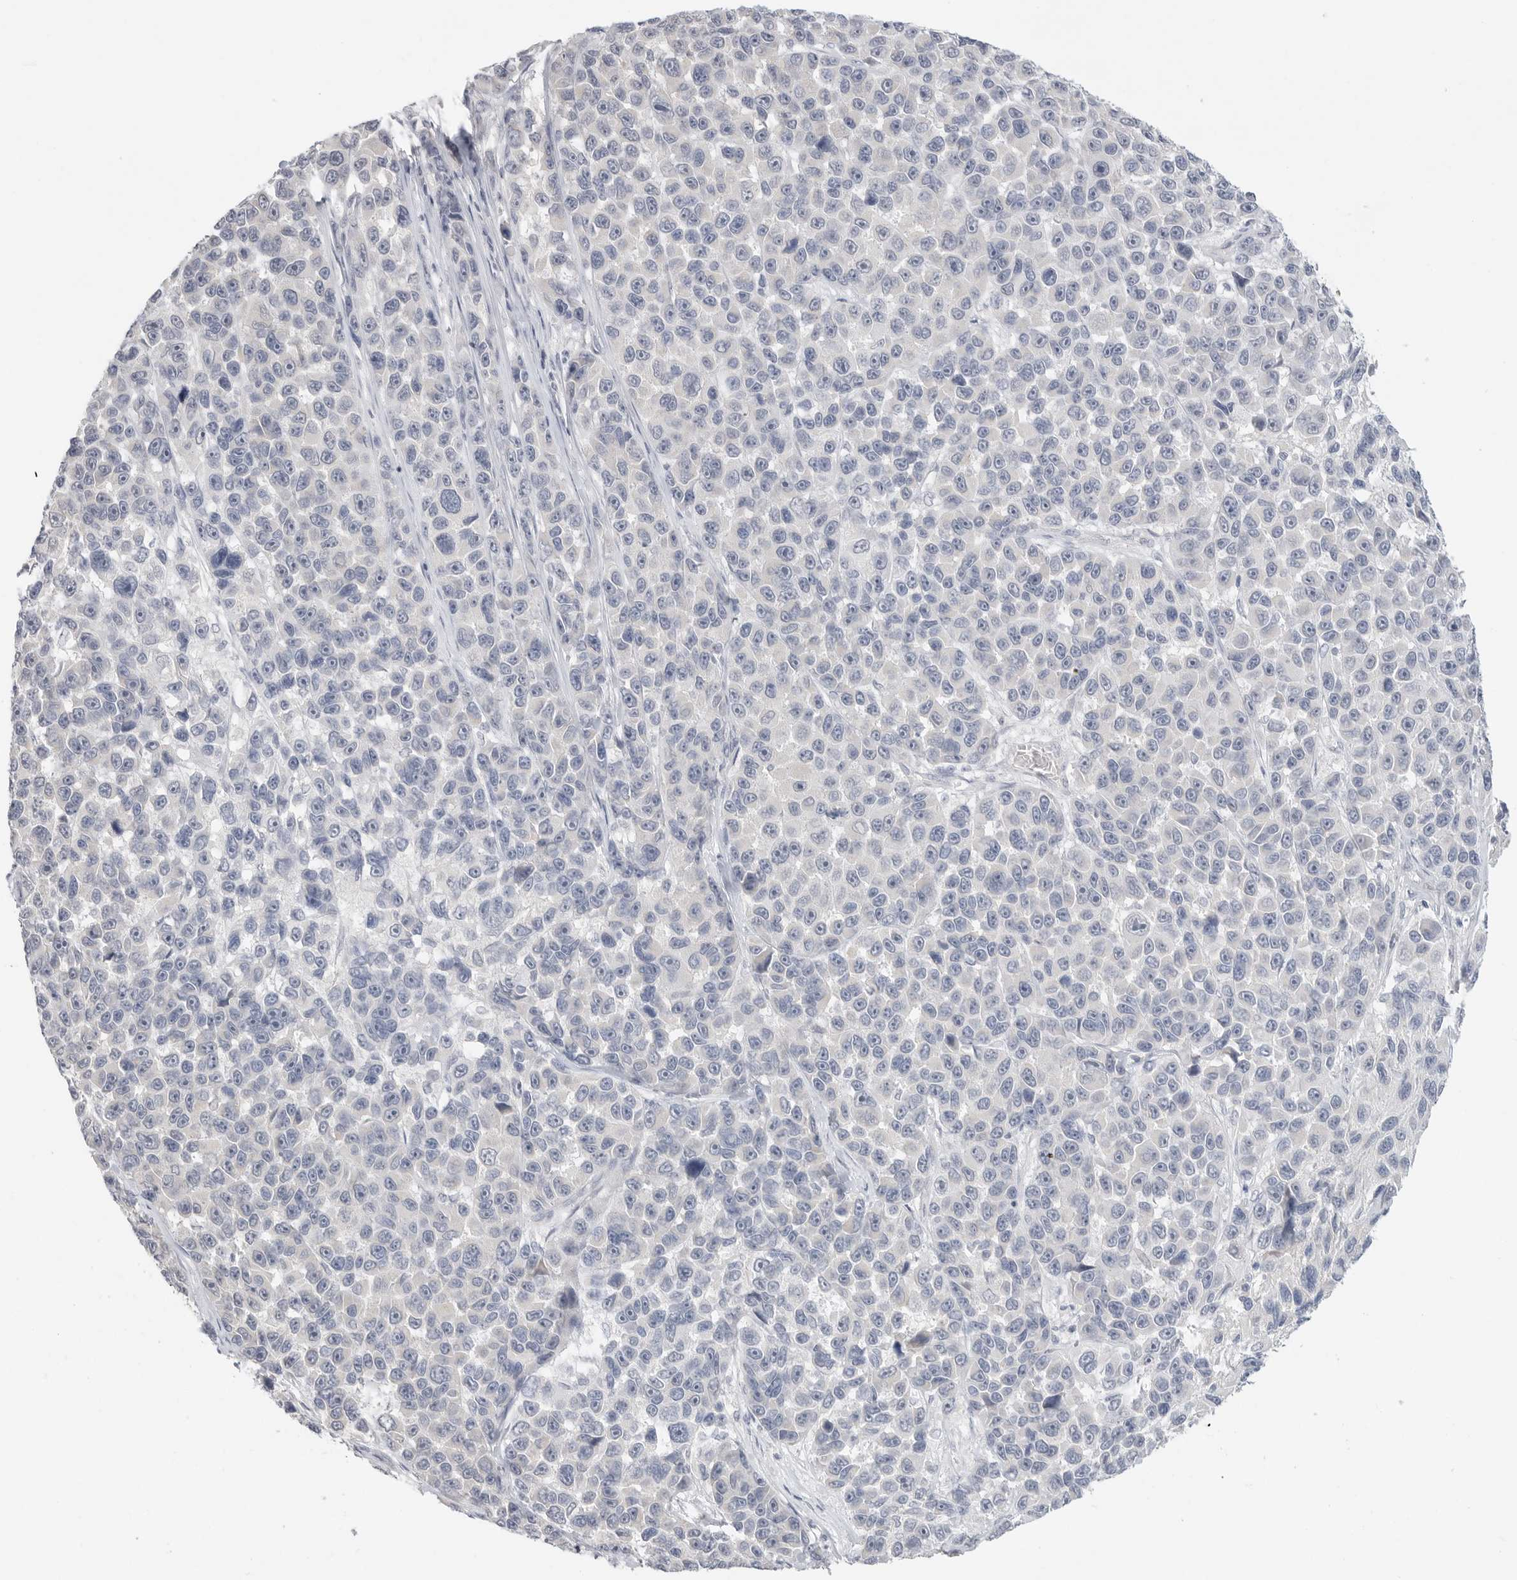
{"staining": {"intensity": "negative", "quantity": "none", "location": "none"}, "tissue": "melanoma", "cell_type": "Tumor cells", "image_type": "cancer", "snomed": [{"axis": "morphology", "description": "Malignant melanoma, NOS"}, {"axis": "topography", "description": "Skin"}], "caption": "Histopathology image shows no protein staining in tumor cells of melanoma tissue.", "gene": "FBN2", "patient": {"sex": "male", "age": 53}}